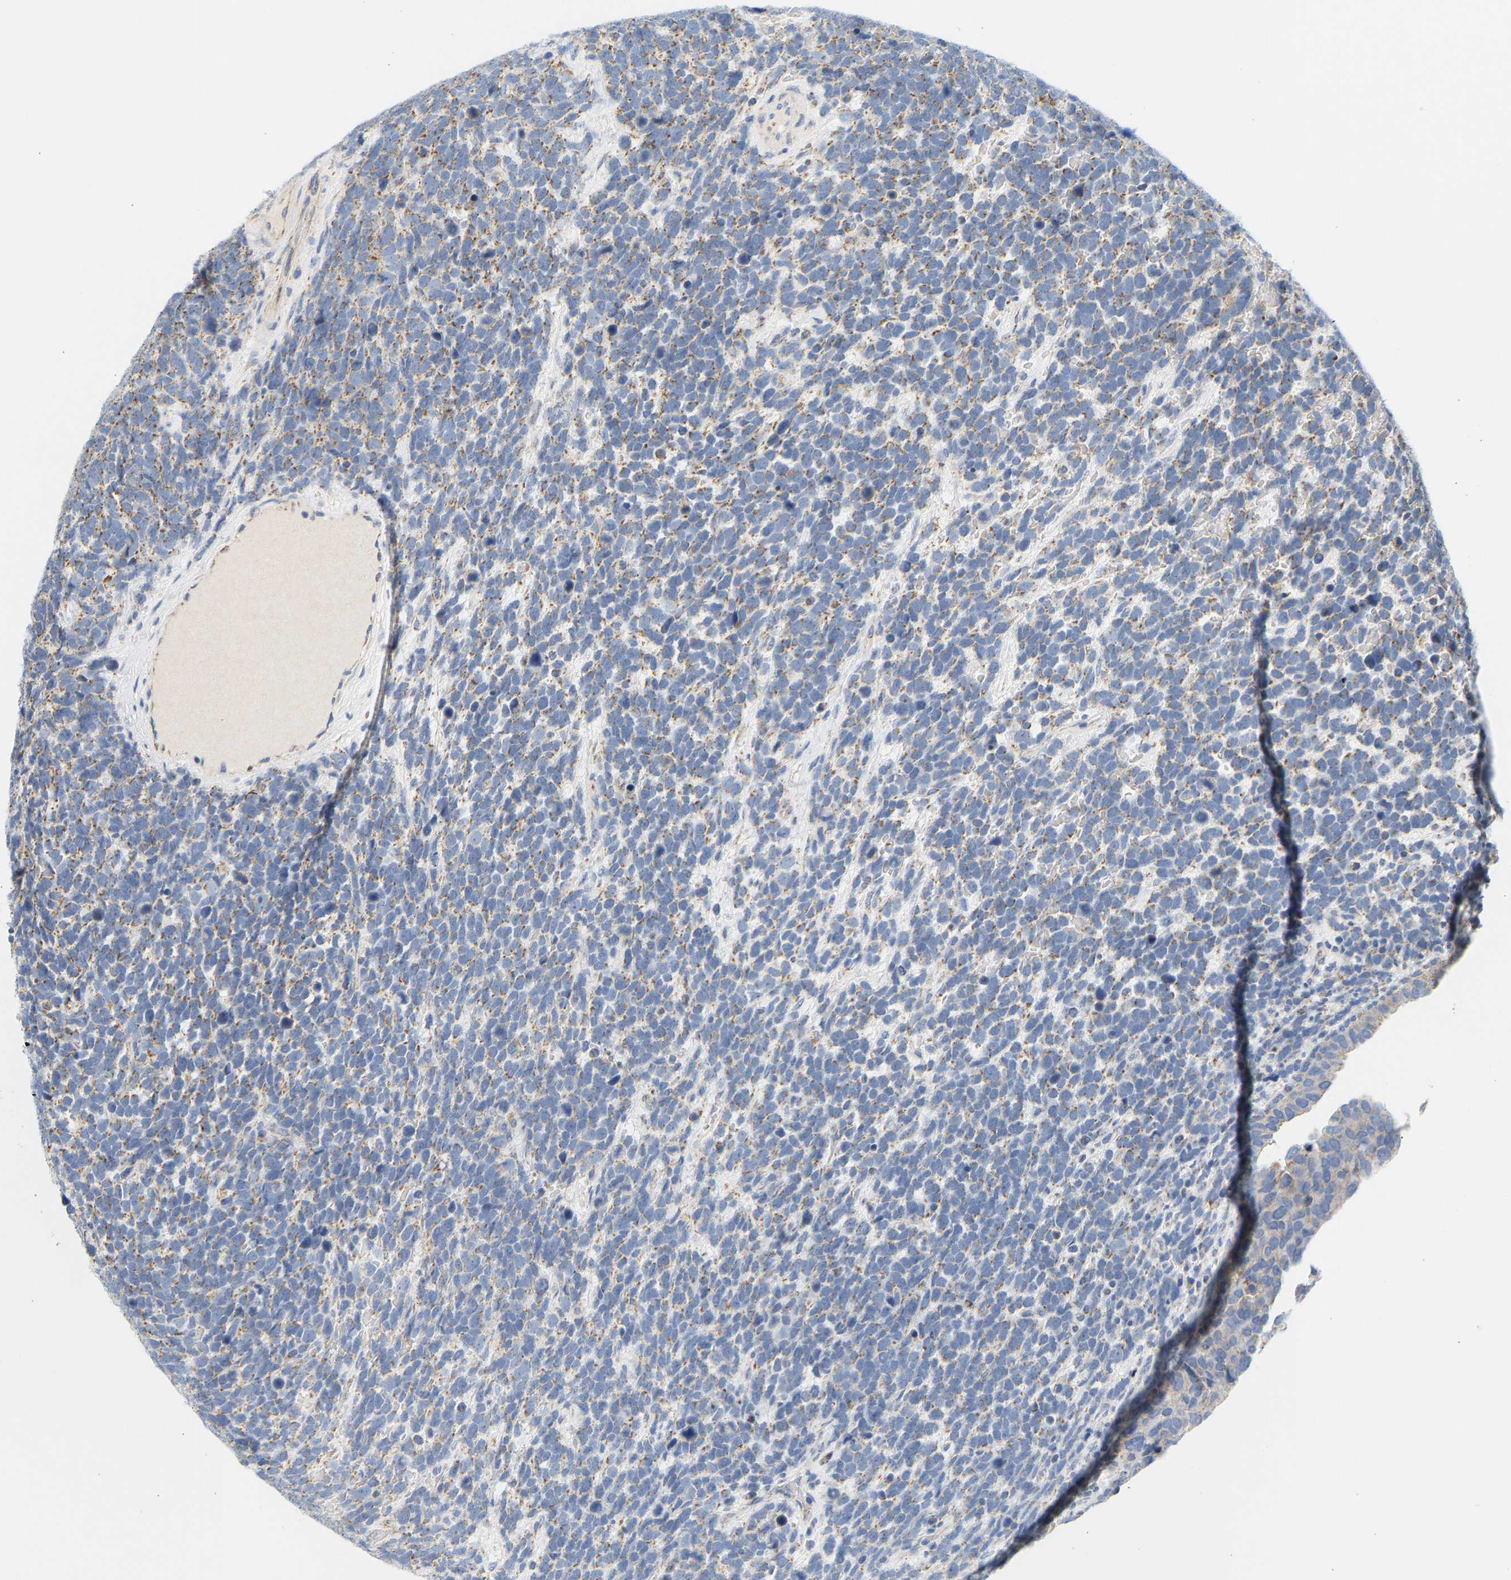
{"staining": {"intensity": "moderate", "quantity": "25%-75%", "location": "cytoplasmic/membranous"}, "tissue": "urothelial cancer", "cell_type": "Tumor cells", "image_type": "cancer", "snomed": [{"axis": "morphology", "description": "Urothelial carcinoma, High grade"}, {"axis": "topography", "description": "Urinary bladder"}], "caption": "Protein staining displays moderate cytoplasmic/membranous expression in approximately 25%-75% of tumor cells in urothelial carcinoma (high-grade). The staining was performed using DAB, with brown indicating positive protein expression. Nuclei are stained blue with hematoxylin.", "gene": "GRPEL2", "patient": {"sex": "female", "age": 82}}